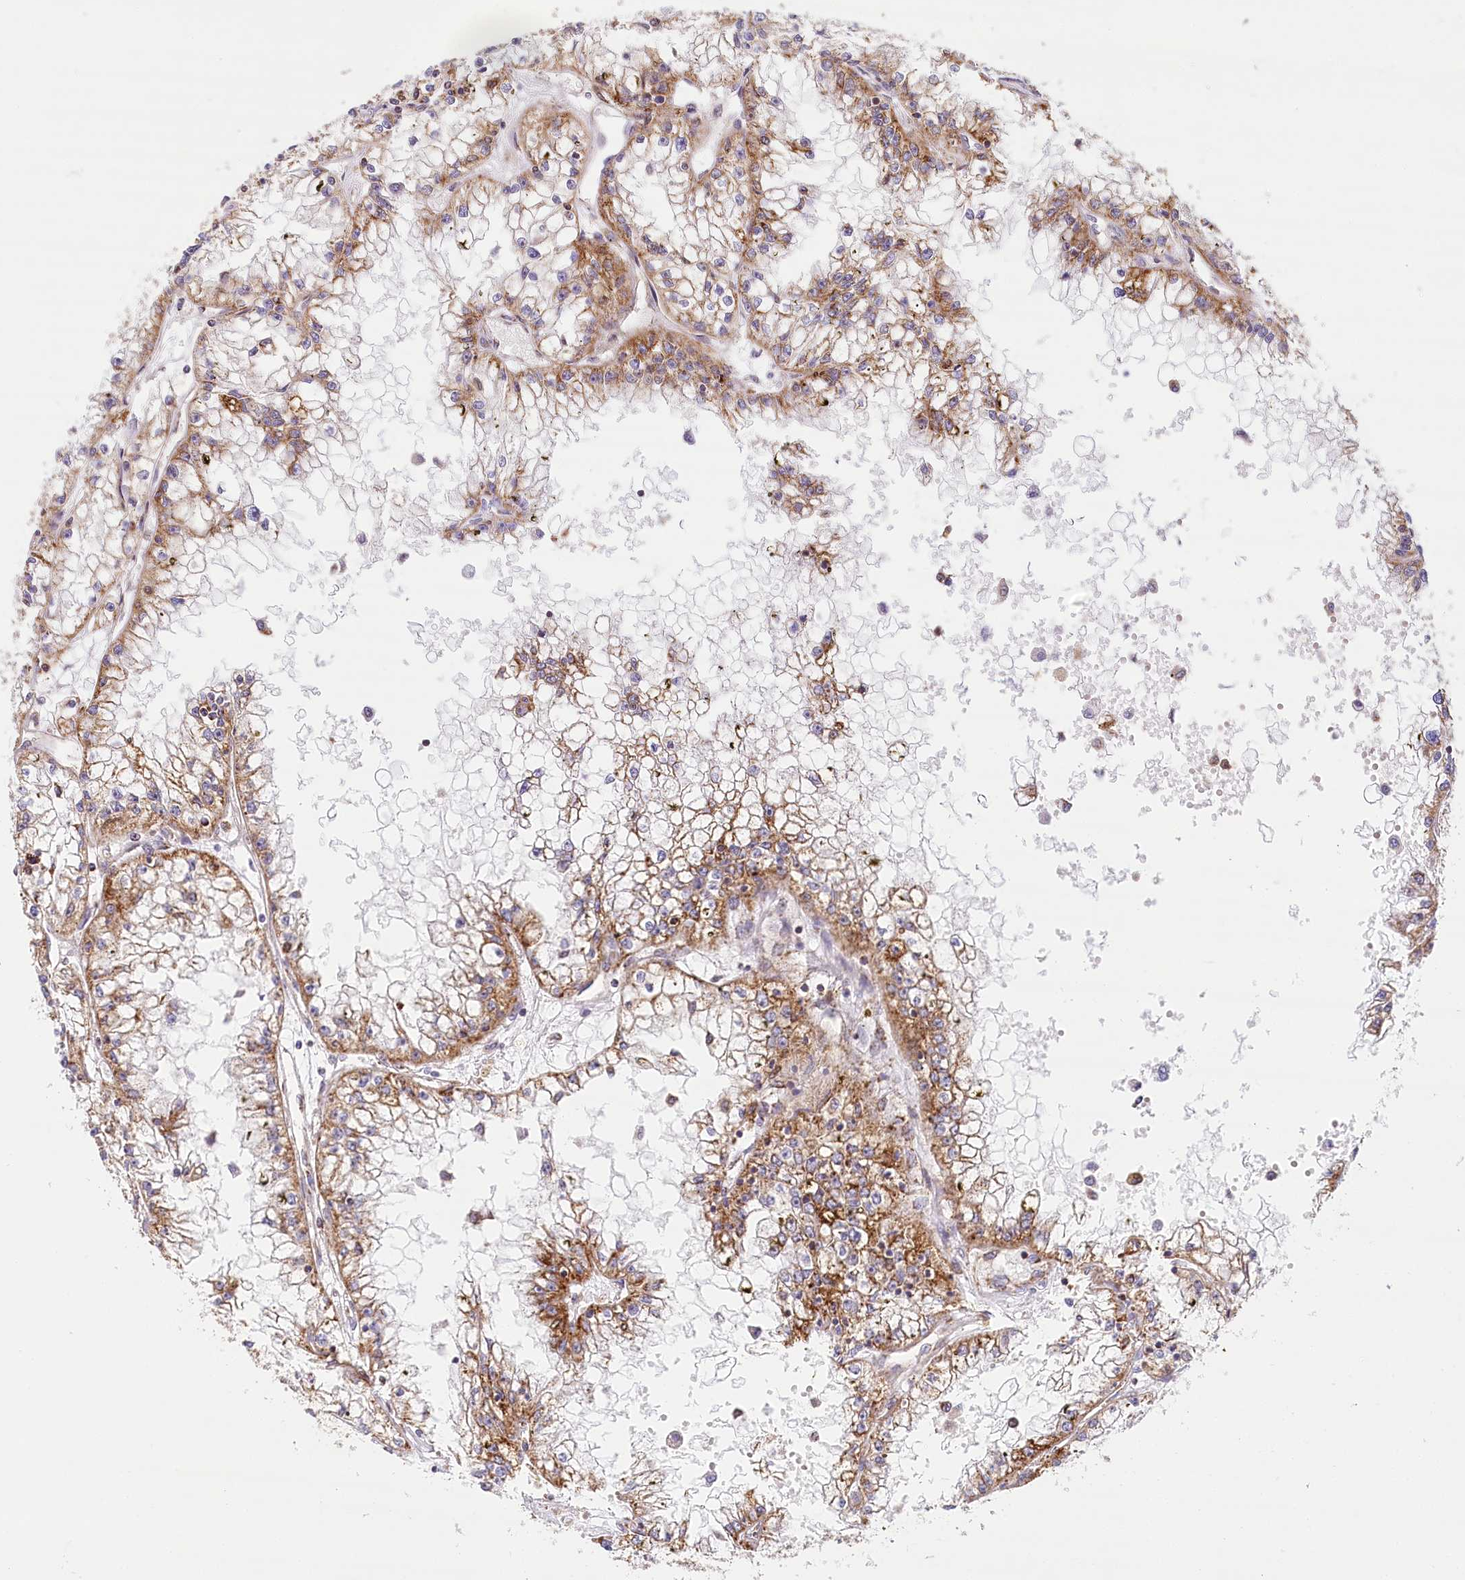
{"staining": {"intensity": "moderate", "quantity": ">75%", "location": "cytoplasmic/membranous"}, "tissue": "renal cancer", "cell_type": "Tumor cells", "image_type": "cancer", "snomed": [{"axis": "morphology", "description": "Adenocarcinoma, NOS"}, {"axis": "topography", "description": "Kidney"}], "caption": "This is a micrograph of immunohistochemistry (IHC) staining of renal adenocarcinoma, which shows moderate expression in the cytoplasmic/membranous of tumor cells.", "gene": "LSS", "patient": {"sex": "male", "age": 56}}